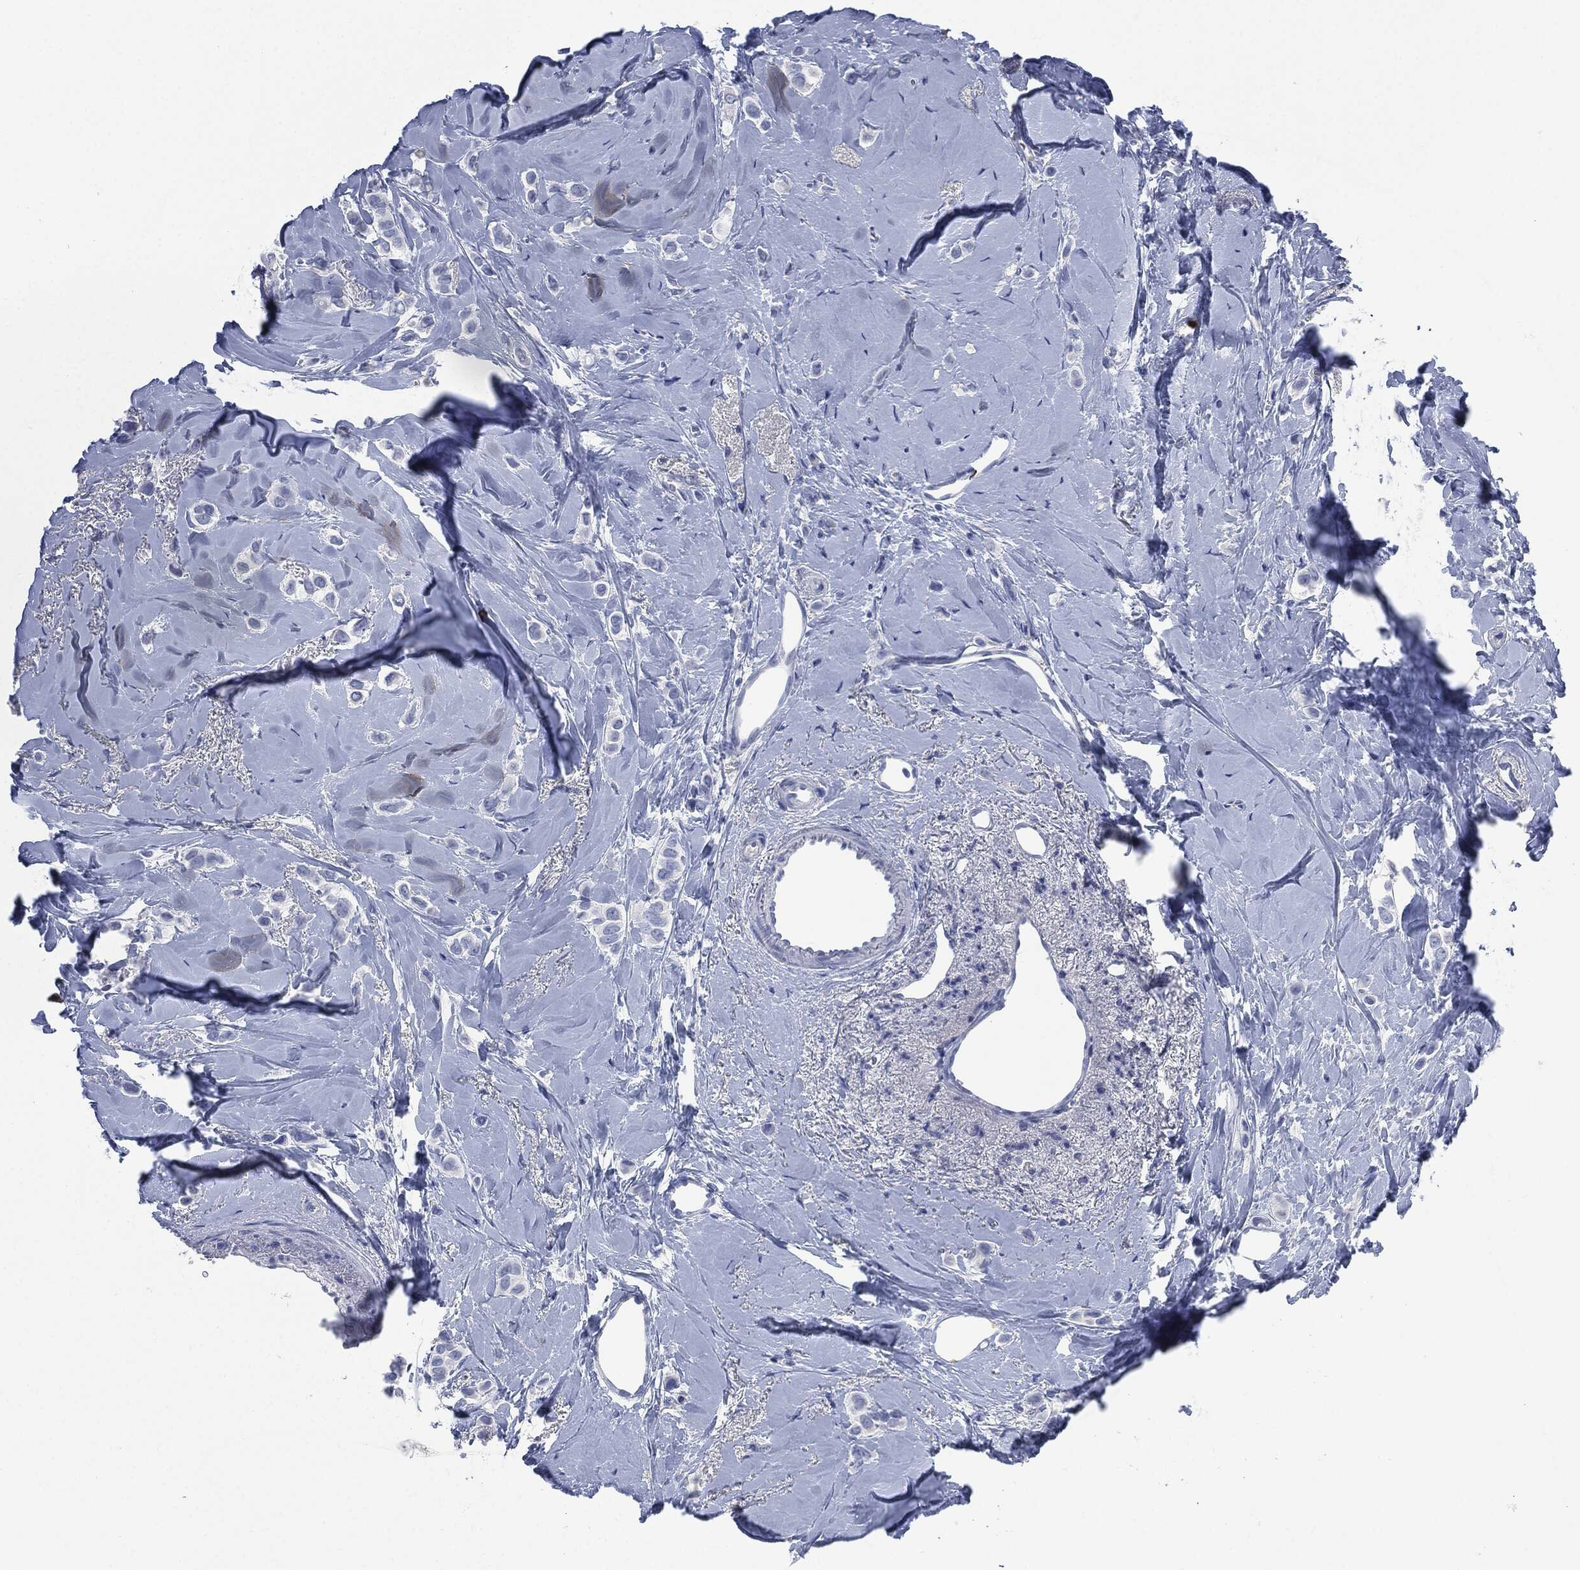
{"staining": {"intensity": "negative", "quantity": "none", "location": "none"}, "tissue": "breast cancer", "cell_type": "Tumor cells", "image_type": "cancer", "snomed": [{"axis": "morphology", "description": "Lobular carcinoma"}, {"axis": "topography", "description": "Breast"}], "caption": "Tumor cells are negative for protein expression in human breast cancer.", "gene": "CEACAM8", "patient": {"sex": "female", "age": 66}}